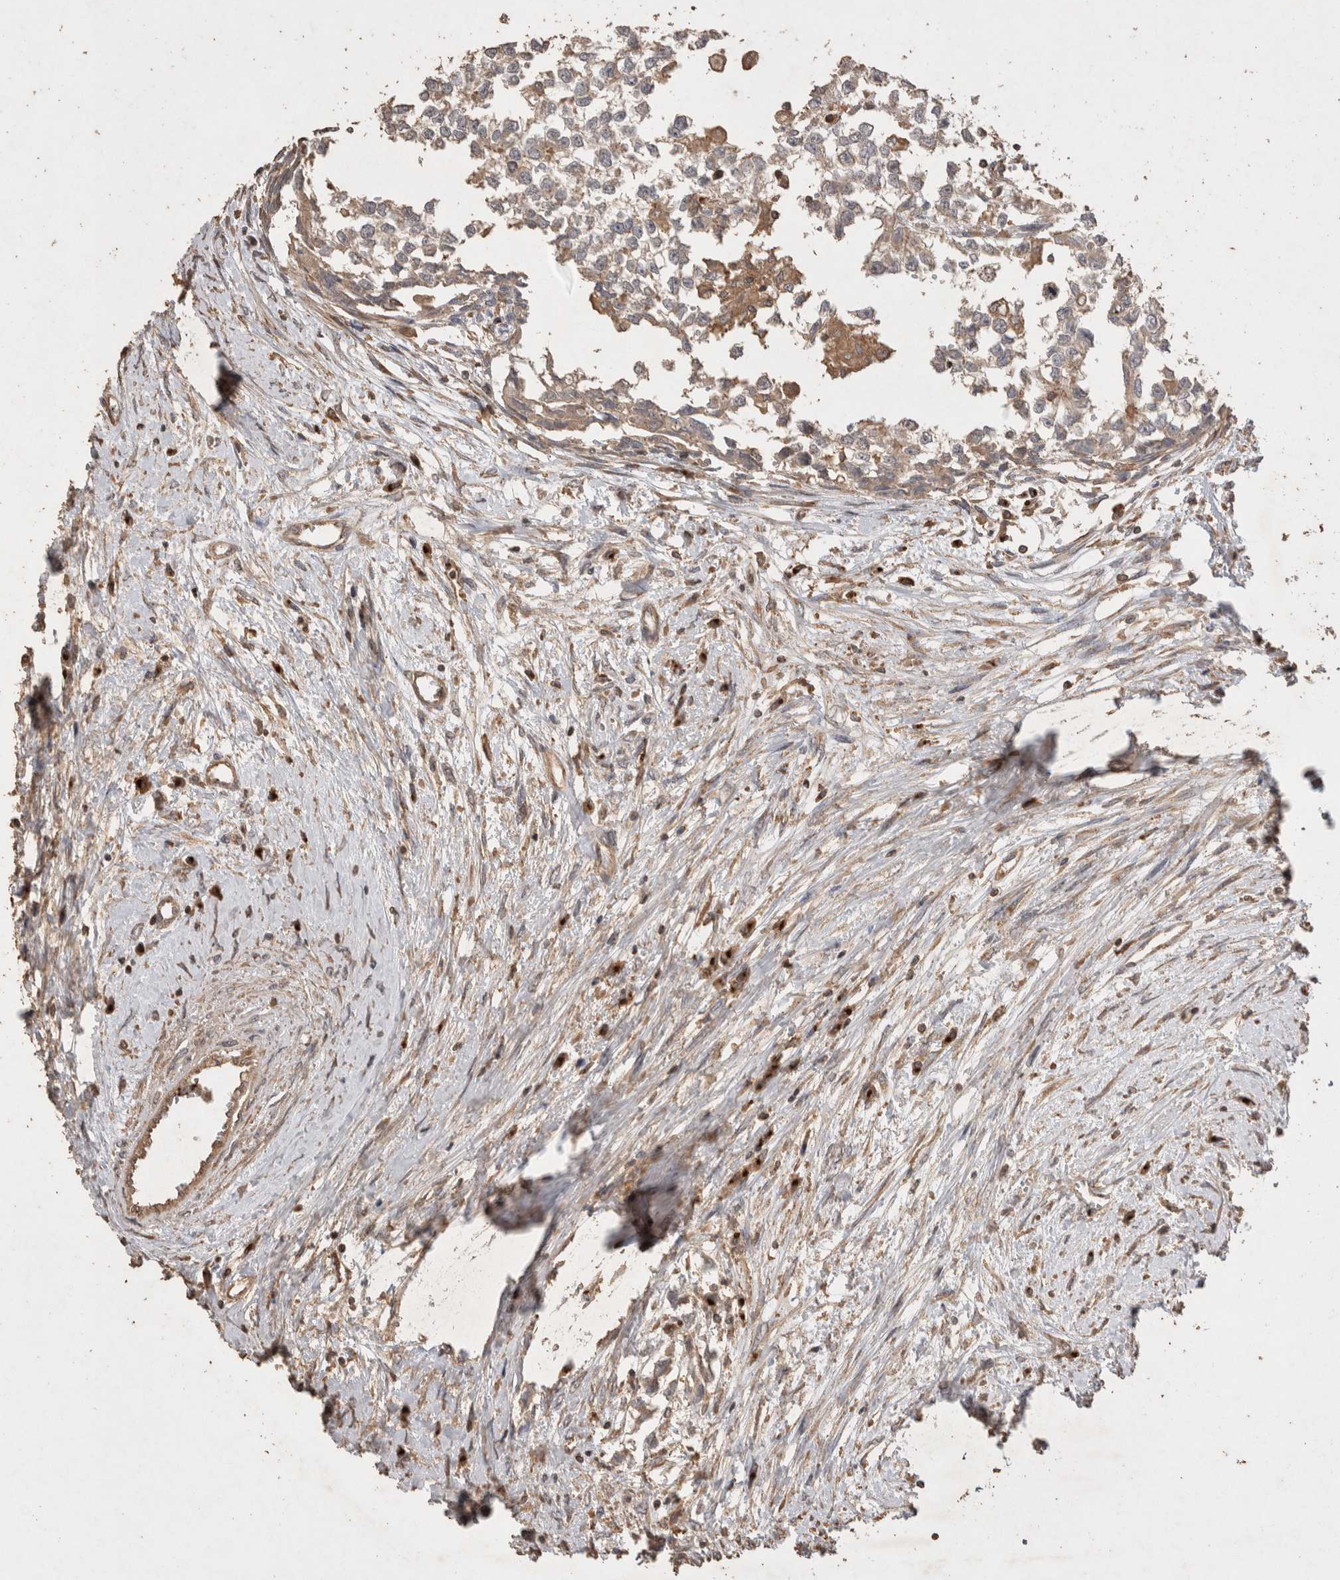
{"staining": {"intensity": "negative", "quantity": "none", "location": "none"}, "tissue": "testis cancer", "cell_type": "Tumor cells", "image_type": "cancer", "snomed": [{"axis": "morphology", "description": "Seminoma, NOS"}, {"axis": "morphology", "description": "Carcinoma, Embryonal, NOS"}, {"axis": "topography", "description": "Testis"}], "caption": "This is an immunohistochemistry (IHC) histopathology image of human testis cancer. There is no positivity in tumor cells.", "gene": "SNX31", "patient": {"sex": "male", "age": 51}}